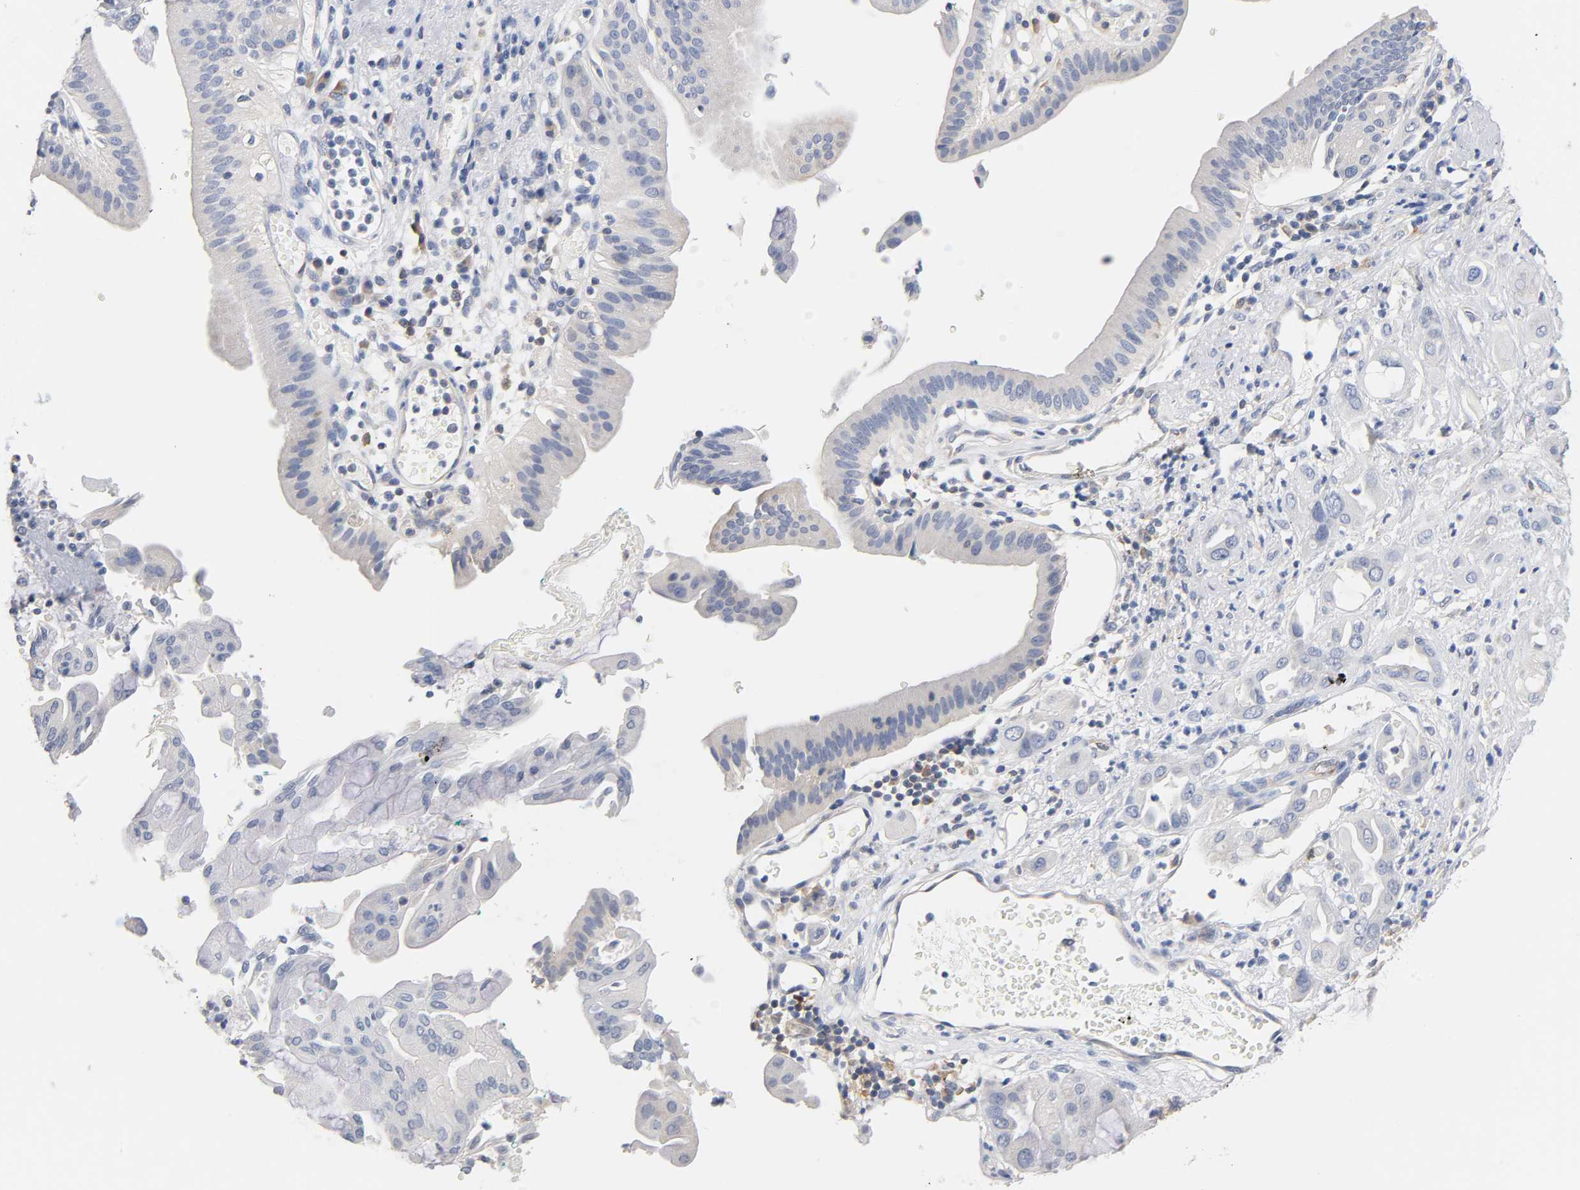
{"staining": {"intensity": "negative", "quantity": "none", "location": "none"}, "tissue": "pancreatic cancer", "cell_type": "Tumor cells", "image_type": "cancer", "snomed": [{"axis": "morphology", "description": "Adenocarcinoma, NOS"}, {"axis": "morphology", "description": "Adenocarcinoma, metastatic, NOS"}, {"axis": "topography", "description": "Lymph node"}, {"axis": "topography", "description": "Pancreas"}, {"axis": "topography", "description": "Duodenum"}], "caption": "Tumor cells show no significant expression in pancreatic adenocarcinoma.", "gene": "MALT1", "patient": {"sex": "female", "age": 64}}